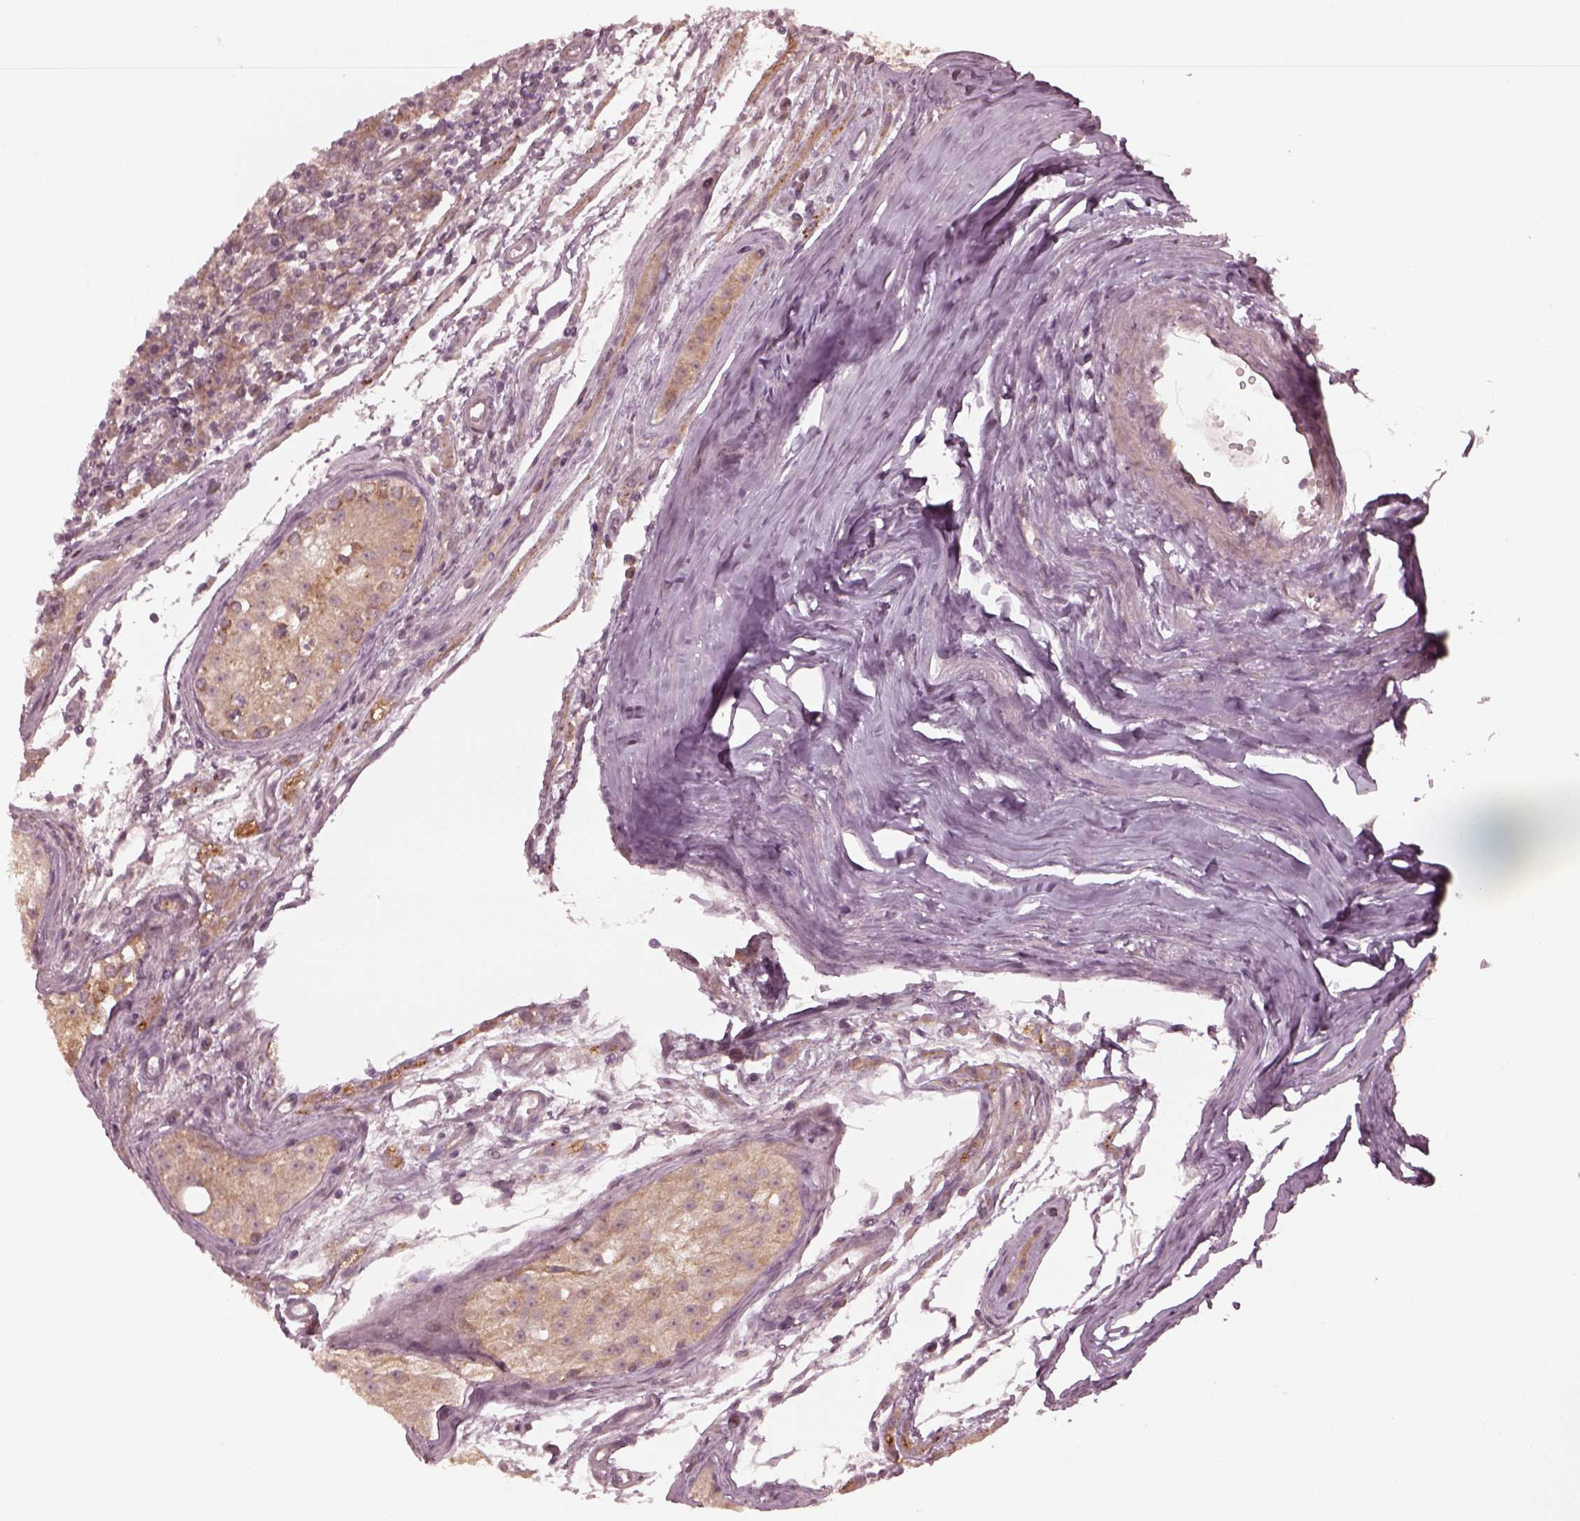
{"staining": {"intensity": "moderate", "quantity": ">75%", "location": "cytoplasmic/membranous"}, "tissue": "testis cancer", "cell_type": "Tumor cells", "image_type": "cancer", "snomed": [{"axis": "morphology", "description": "Seminoma, NOS"}, {"axis": "topography", "description": "Testis"}], "caption": "Moderate cytoplasmic/membranous protein staining is present in about >75% of tumor cells in testis cancer (seminoma).", "gene": "FAF2", "patient": {"sex": "male", "age": 30}}